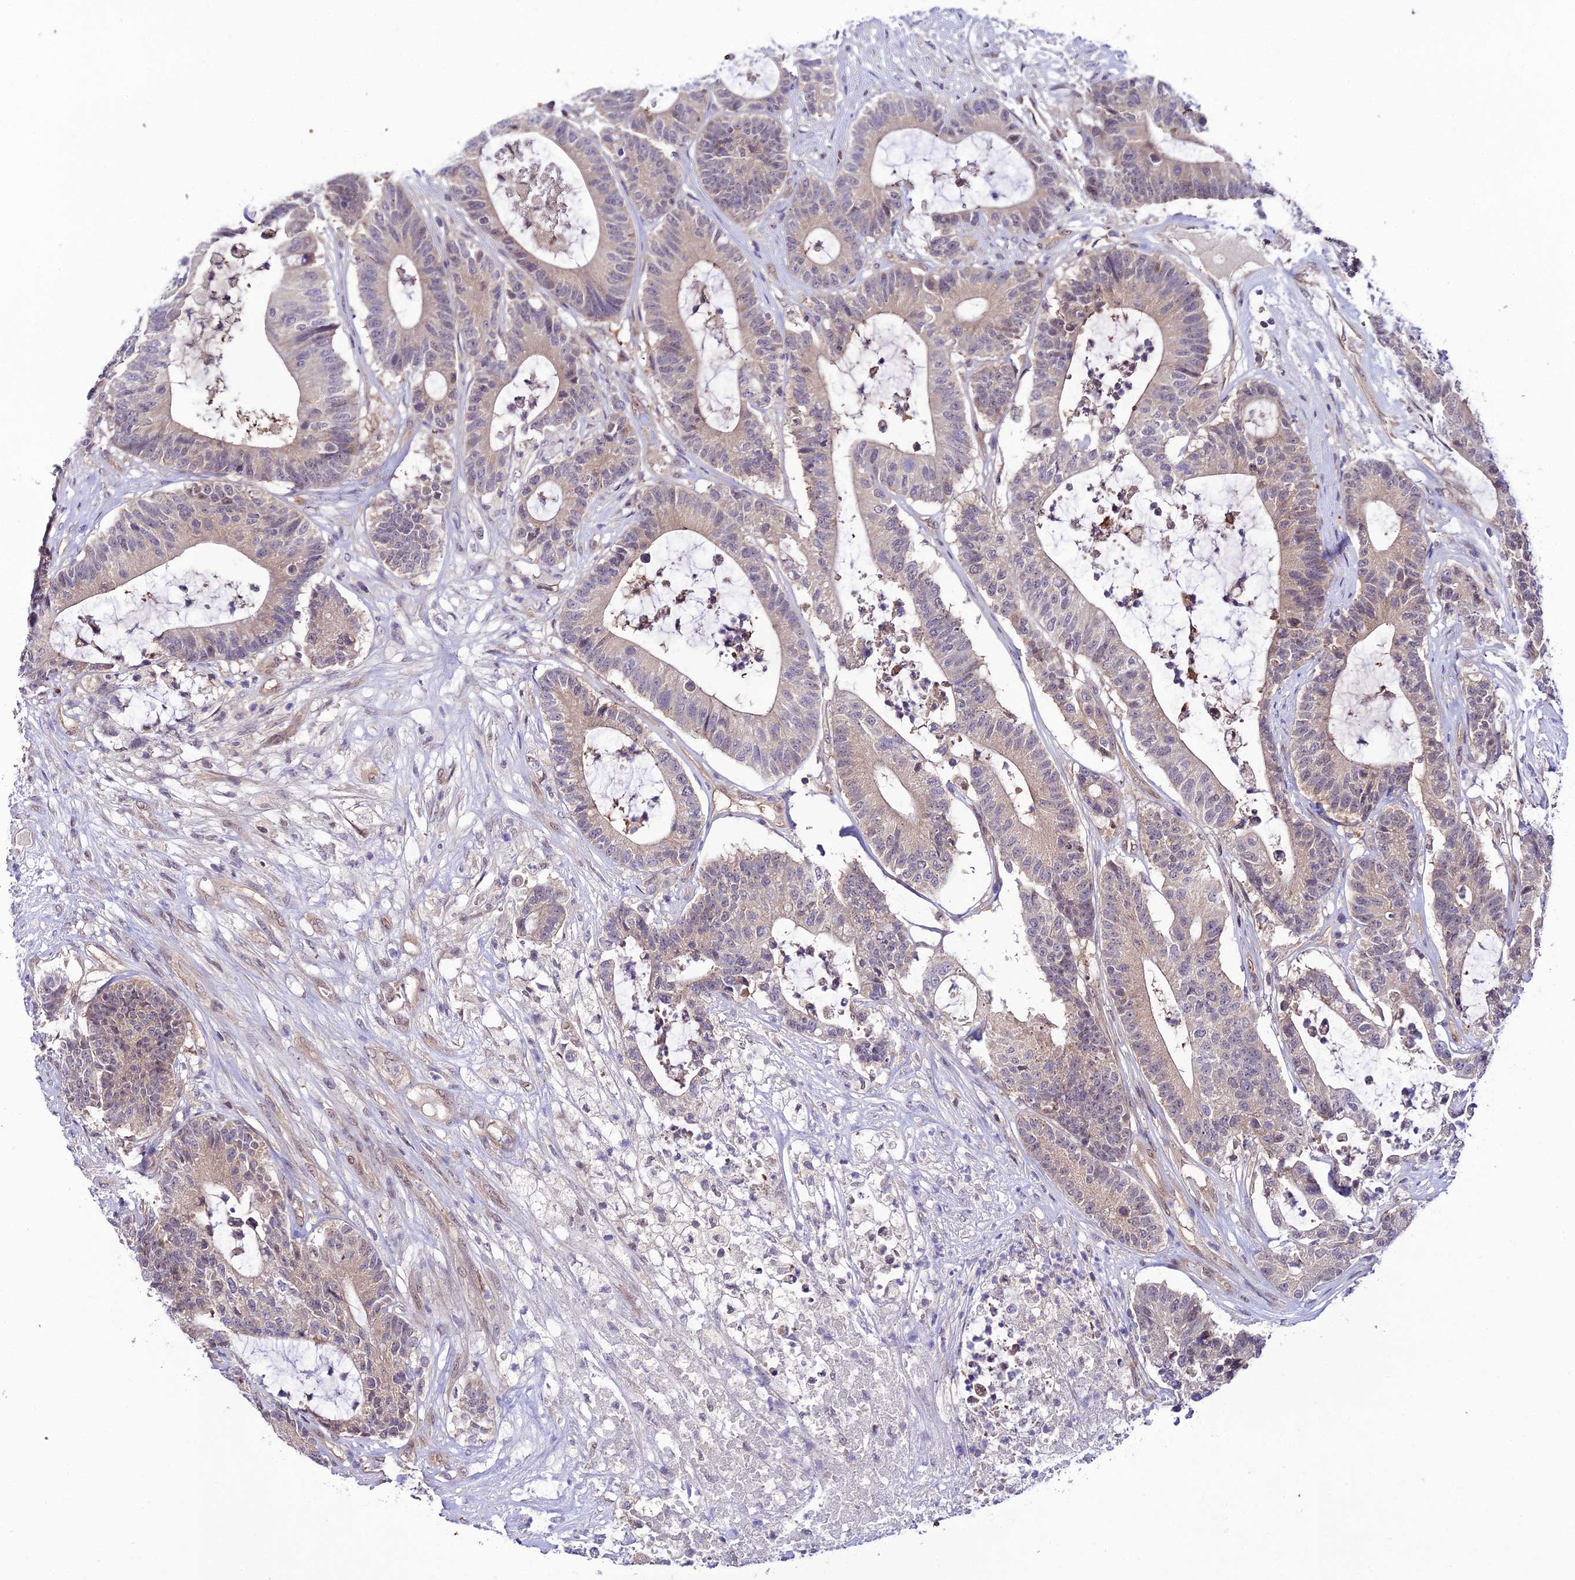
{"staining": {"intensity": "weak", "quantity": "<25%", "location": "cytoplasmic/membranous"}, "tissue": "colorectal cancer", "cell_type": "Tumor cells", "image_type": "cancer", "snomed": [{"axis": "morphology", "description": "Adenocarcinoma, NOS"}, {"axis": "topography", "description": "Colon"}], "caption": "Immunohistochemistry (IHC) of colorectal cancer (adenocarcinoma) reveals no expression in tumor cells.", "gene": "TRIM40", "patient": {"sex": "female", "age": 84}}